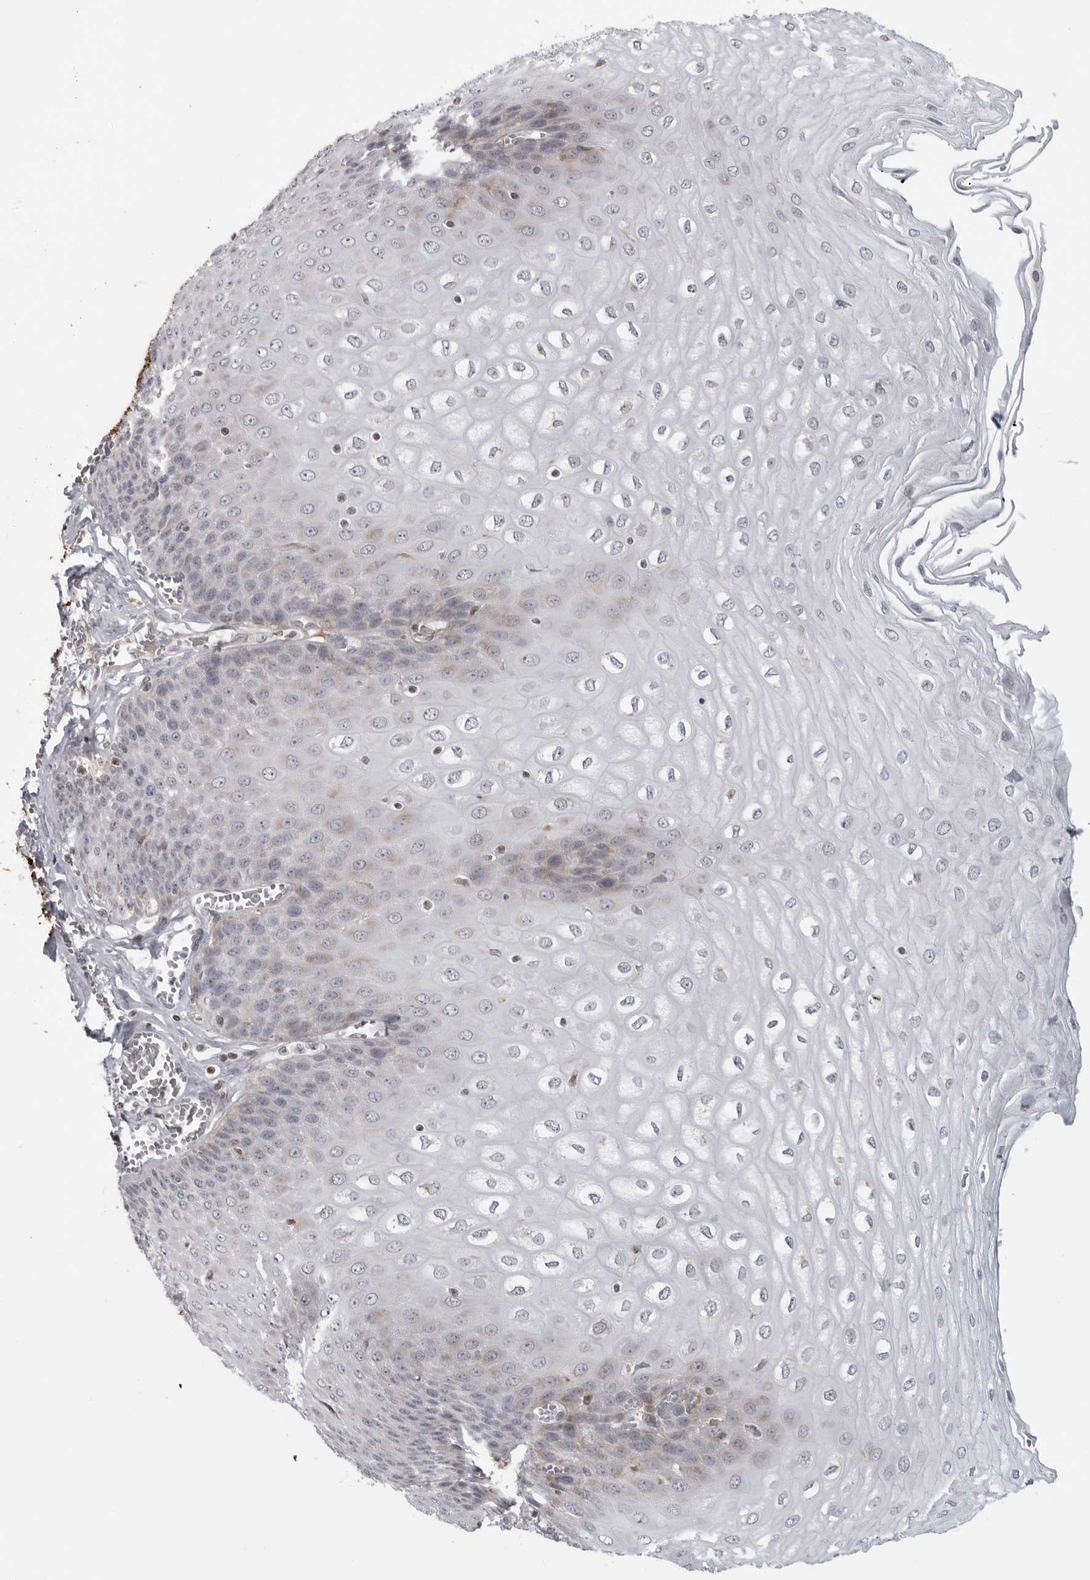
{"staining": {"intensity": "moderate", "quantity": "<25%", "location": "cytoplasmic/membranous"}, "tissue": "esophagus", "cell_type": "Squamous epithelial cells", "image_type": "normal", "snomed": [{"axis": "morphology", "description": "Normal tissue, NOS"}, {"axis": "topography", "description": "Esophagus"}], "caption": "Squamous epithelial cells demonstrate moderate cytoplasmic/membranous staining in about <25% of cells in benign esophagus. The staining was performed using DAB, with brown indicating positive protein expression. Nuclei are stained blue with hematoxylin.", "gene": "MAP7D1", "patient": {"sex": "male", "age": 60}}